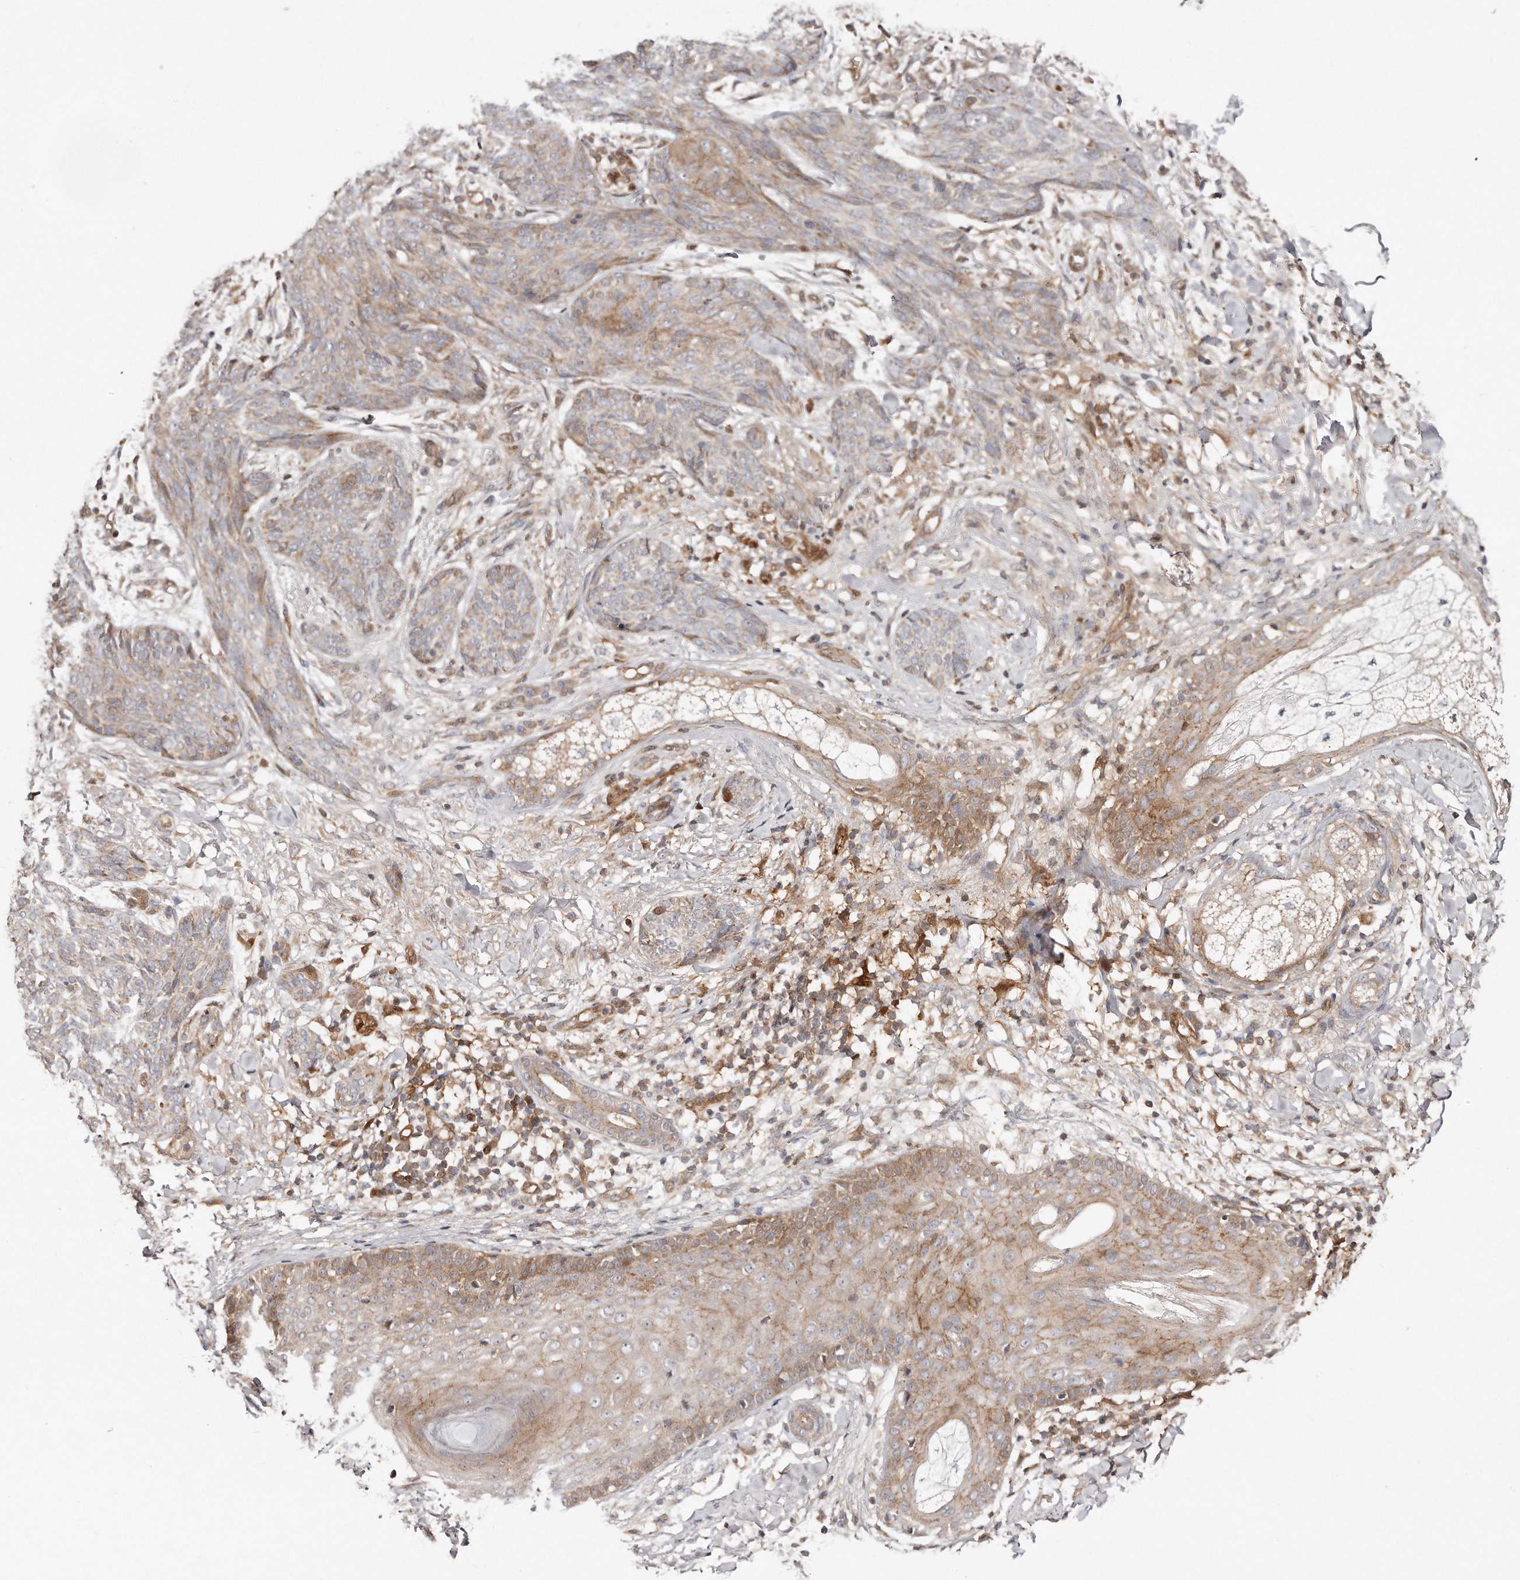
{"staining": {"intensity": "moderate", "quantity": "<25%", "location": "cytoplasmic/membranous"}, "tissue": "skin cancer", "cell_type": "Tumor cells", "image_type": "cancer", "snomed": [{"axis": "morphology", "description": "Basal cell carcinoma"}, {"axis": "topography", "description": "Skin"}], "caption": "Skin basal cell carcinoma stained for a protein (brown) exhibits moderate cytoplasmic/membranous positive positivity in approximately <25% of tumor cells.", "gene": "GBP4", "patient": {"sex": "male", "age": 85}}